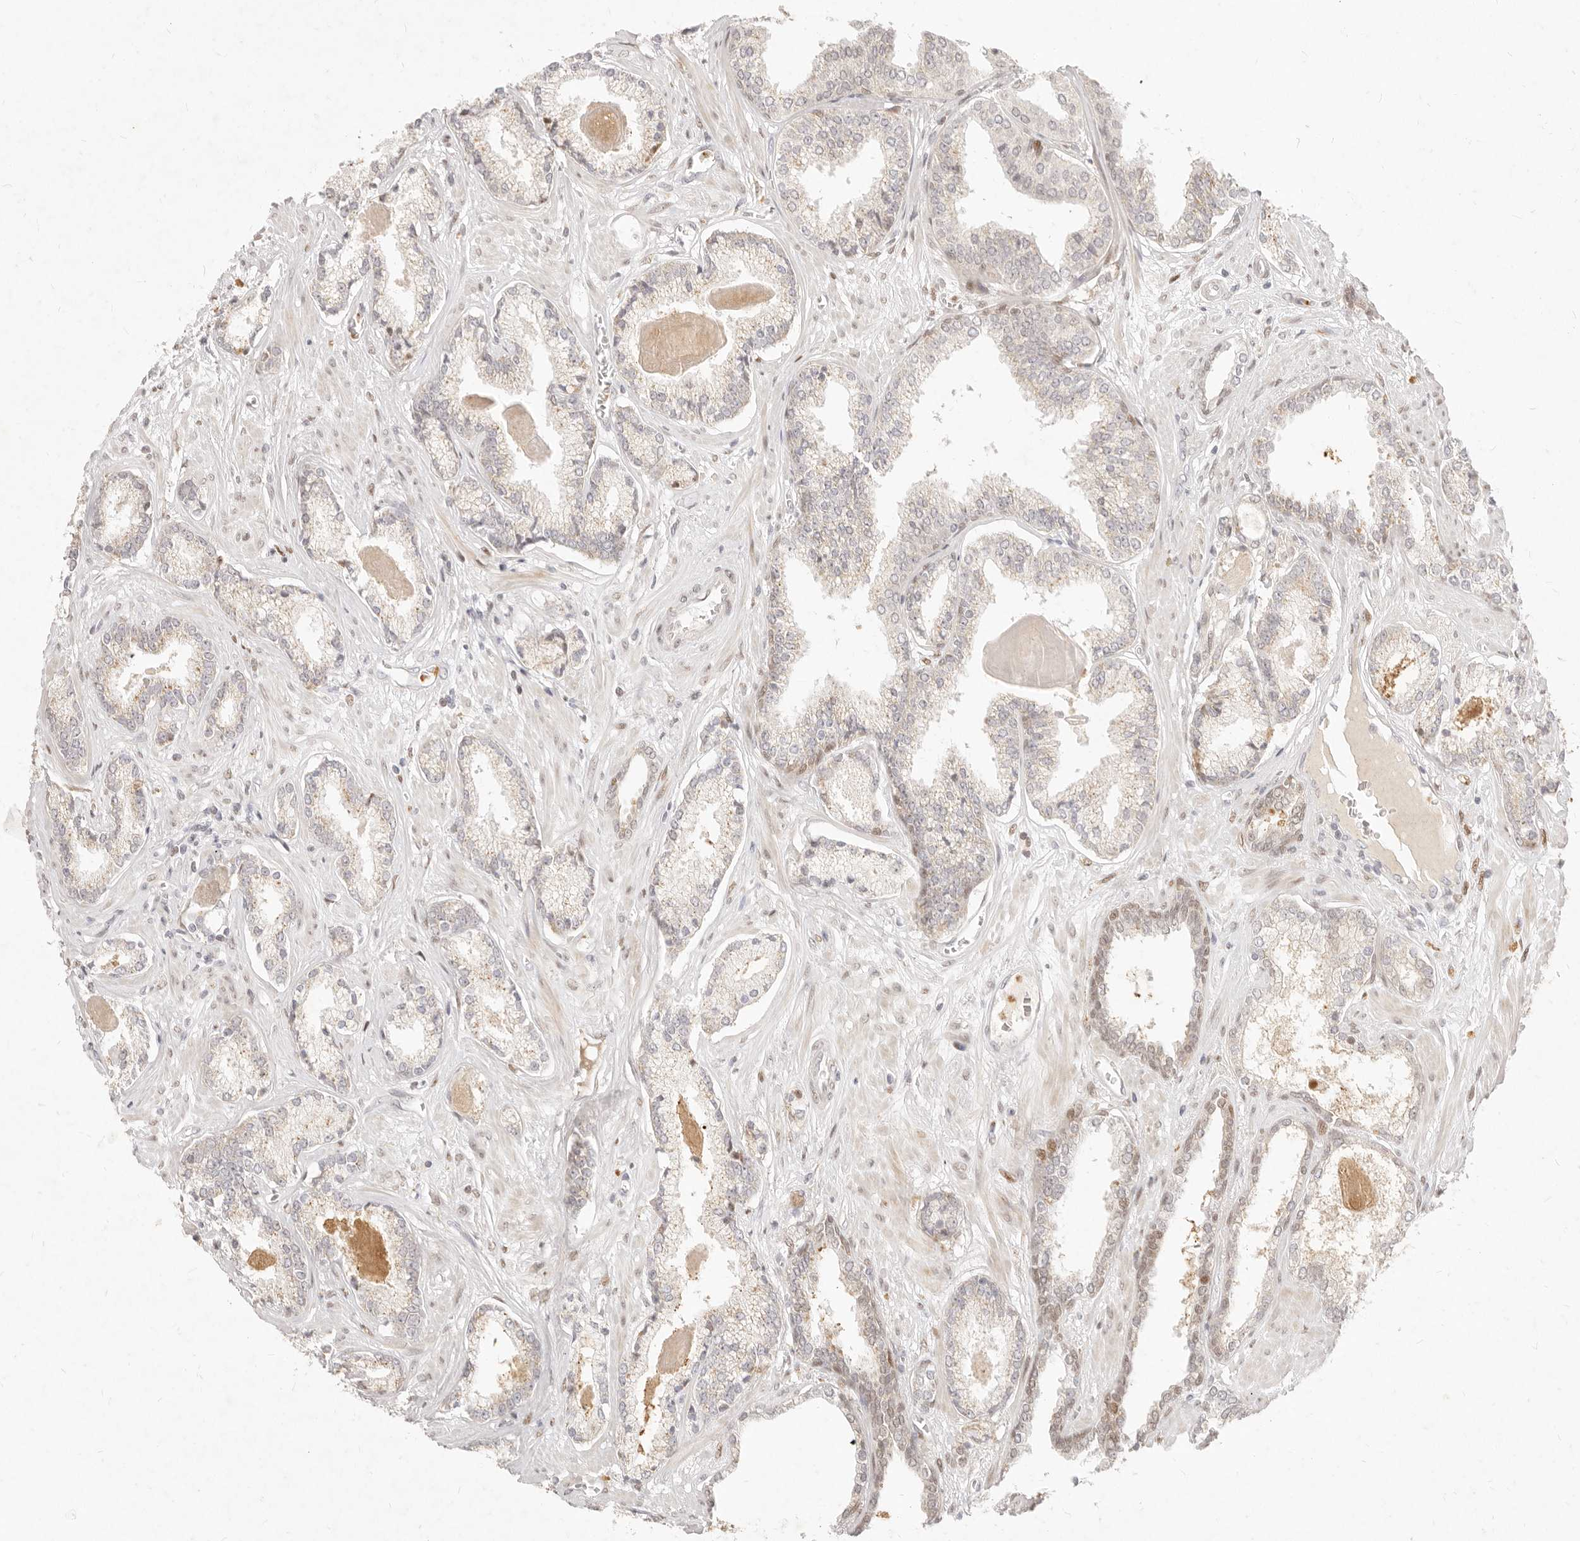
{"staining": {"intensity": "strong", "quantity": "<25%", "location": "cytoplasmic/membranous"}, "tissue": "prostate cancer", "cell_type": "Tumor cells", "image_type": "cancer", "snomed": [{"axis": "morphology", "description": "Adenocarcinoma, Low grade"}, {"axis": "topography", "description": "Prostate"}], "caption": "Human prostate low-grade adenocarcinoma stained for a protein (brown) demonstrates strong cytoplasmic/membranous positive staining in about <25% of tumor cells.", "gene": "ASCL3", "patient": {"sex": "male", "age": 70}}